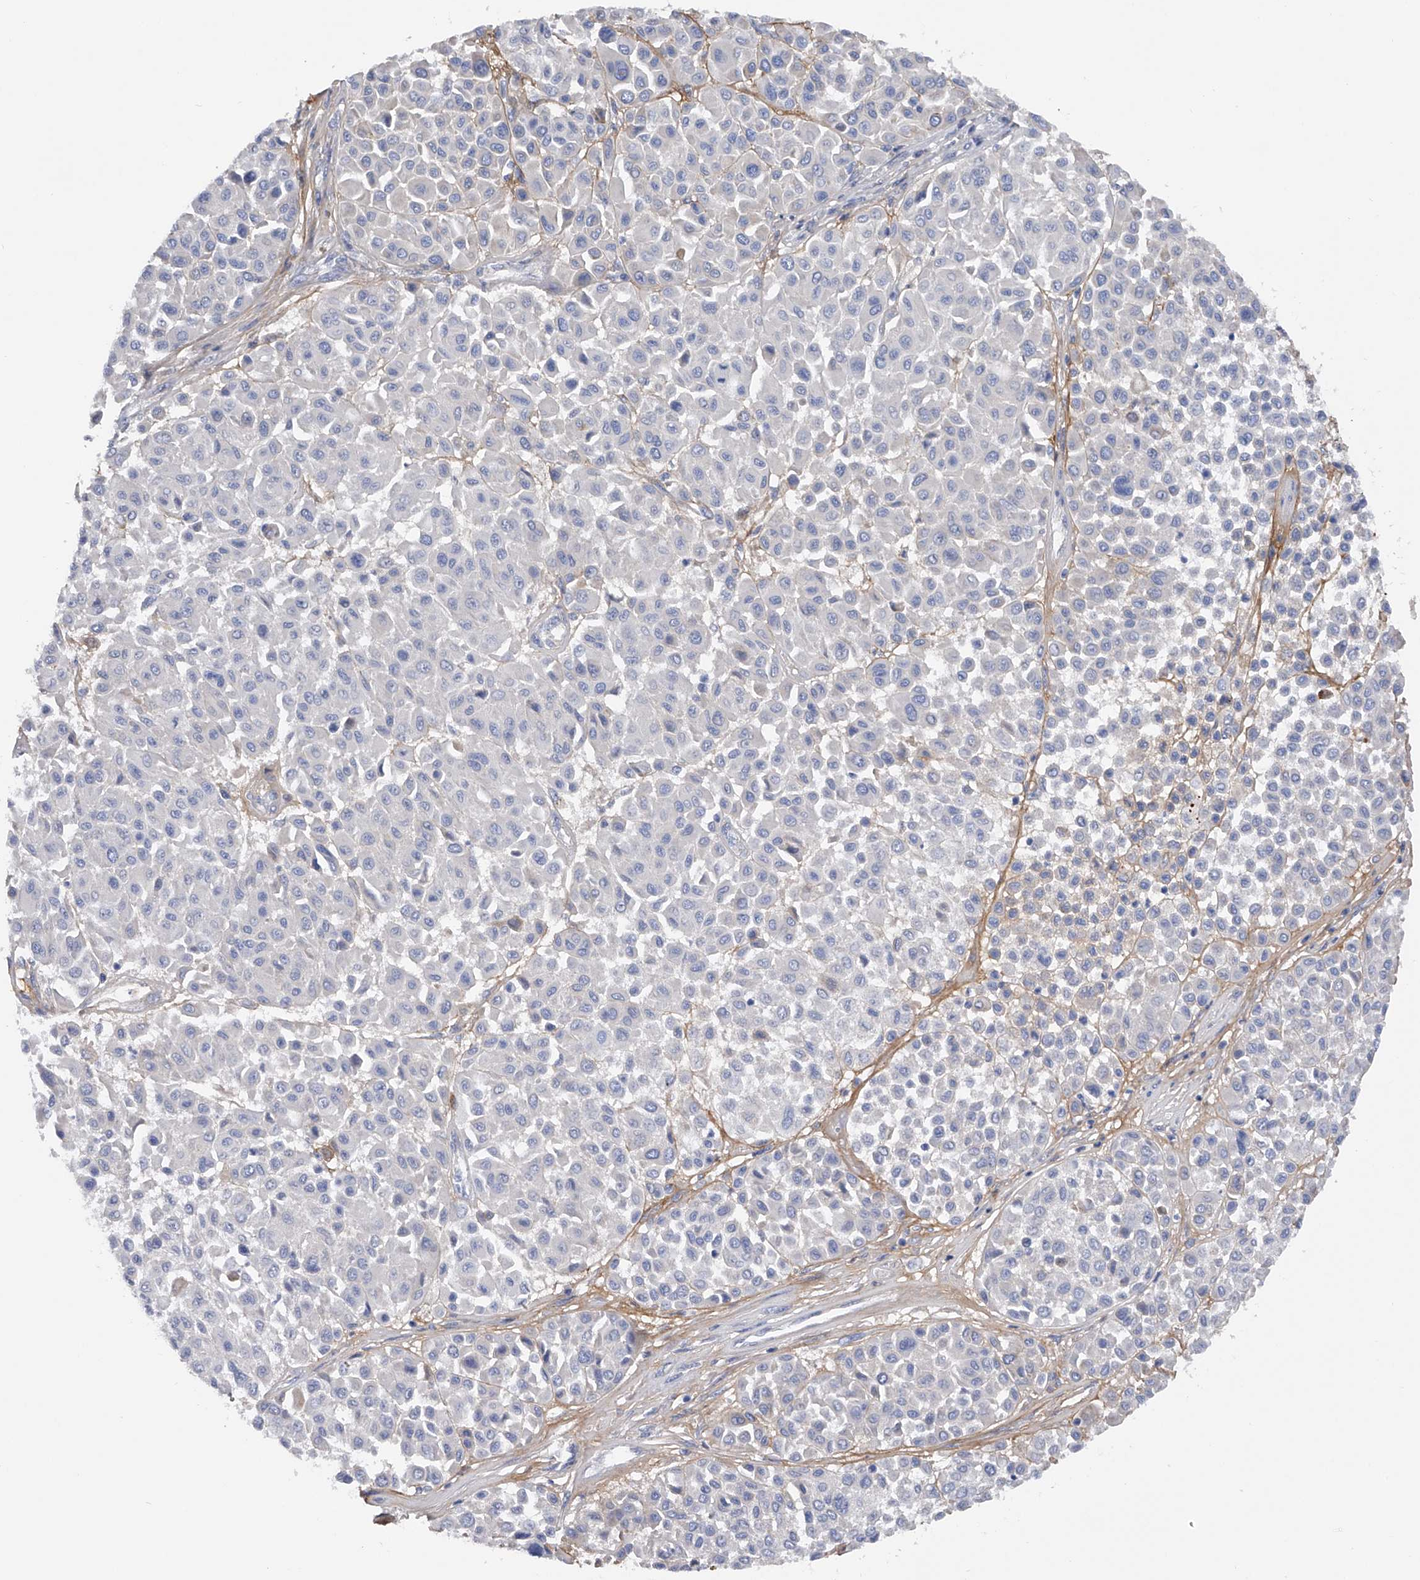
{"staining": {"intensity": "negative", "quantity": "none", "location": "none"}, "tissue": "melanoma", "cell_type": "Tumor cells", "image_type": "cancer", "snomed": [{"axis": "morphology", "description": "Malignant melanoma, Metastatic site"}, {"axis": "topography", "description": "Soft tissue"}], "caption": "Immunohistochemical staining of human melanoma exhibits no significant staining in tumor cells. (DAB IHC with hematoxylin counter stain).", "gene": "RWDD2A", "patient": {"sex": "male", "age": 41}}